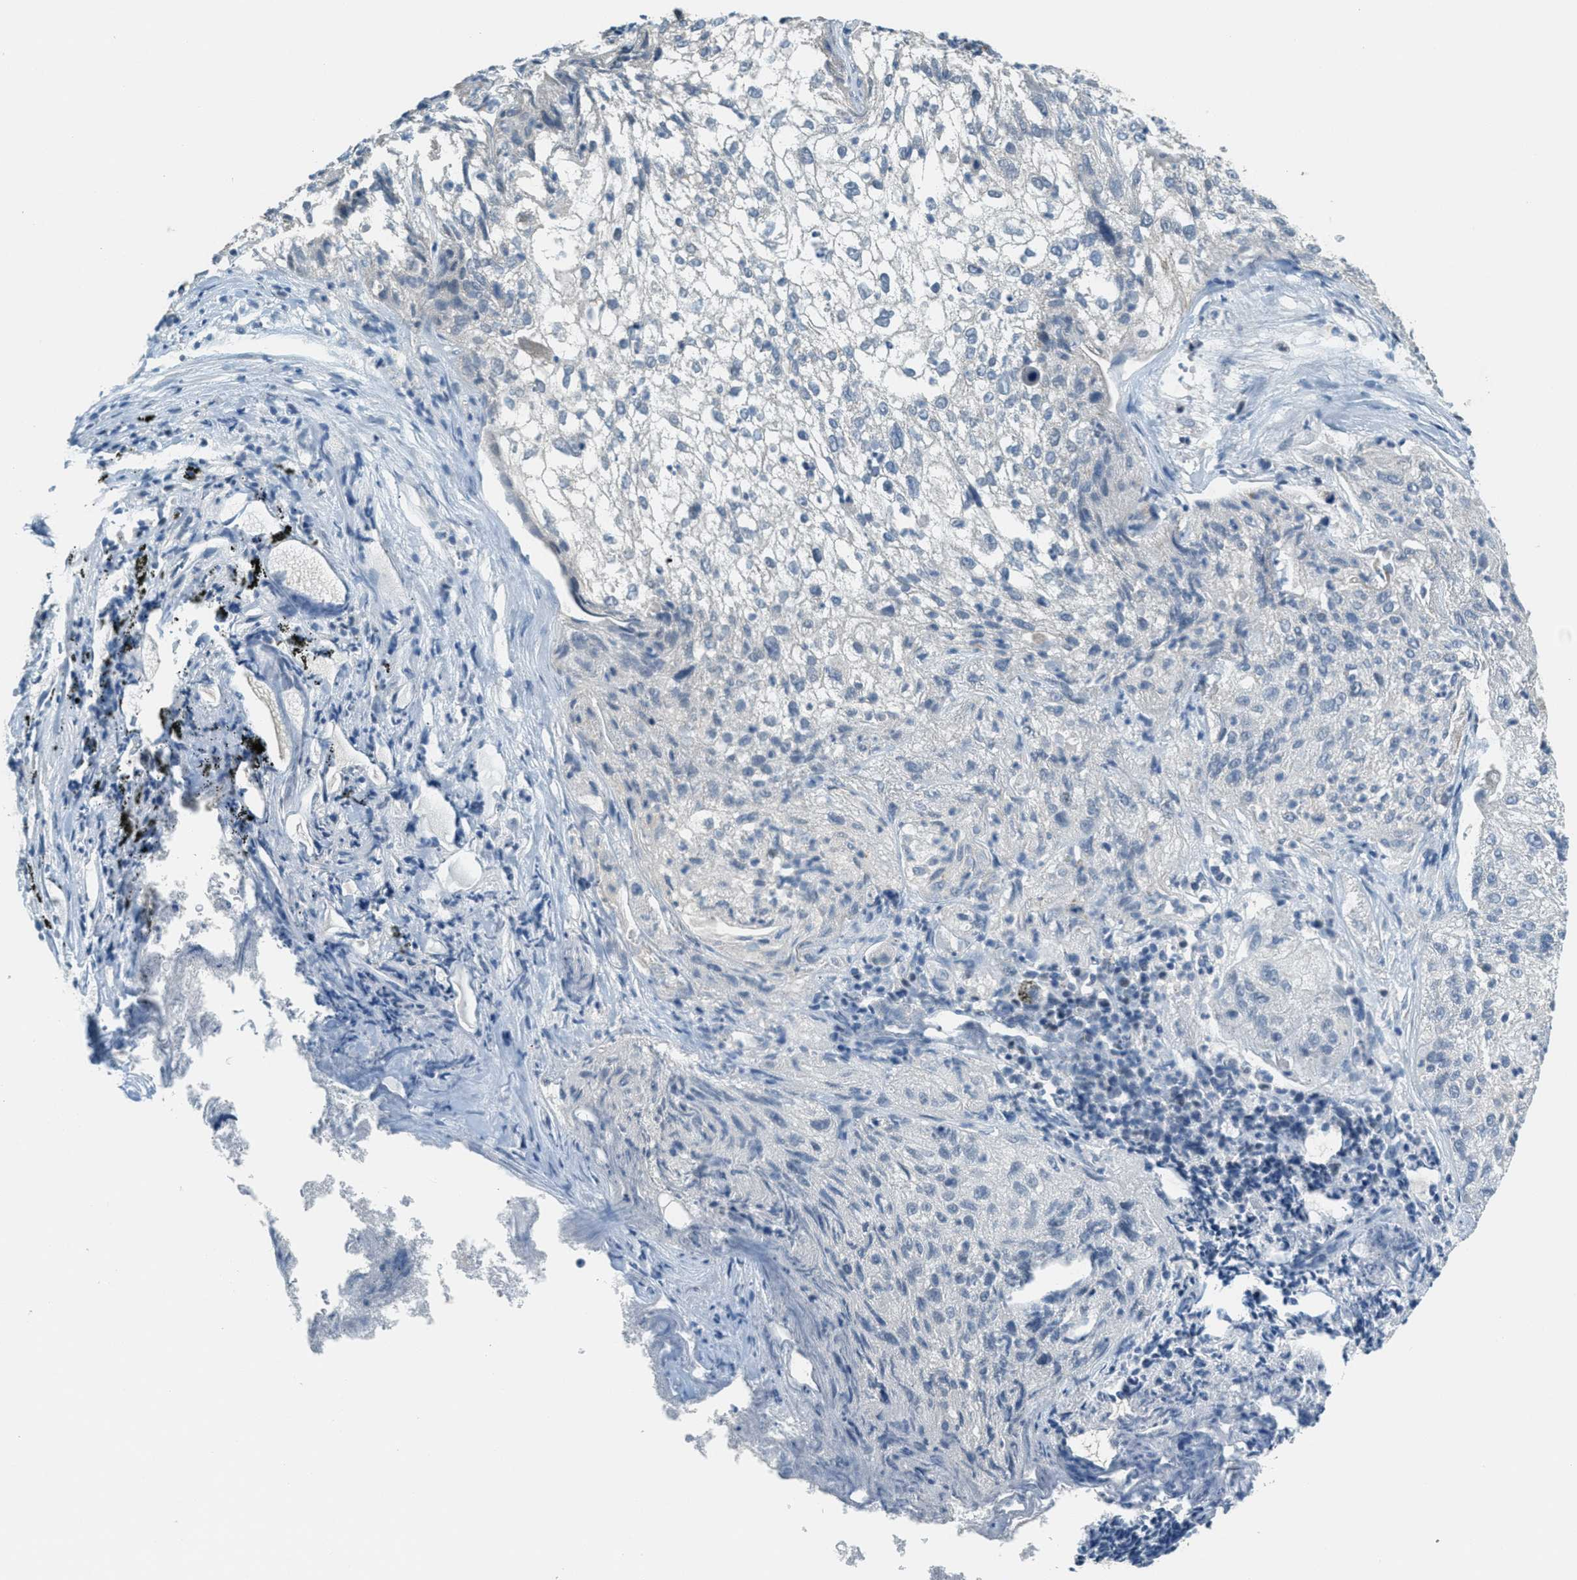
{"staining": {"intensity": "negative", "quantity": "none", "location": "none"}, "tissue": "lung cancer", "cell_type": "Tumor cells", "image_type": "cancer", "snomed": [{"axis": "morphology", "description": "Inflammation, NOS"}, {"axis": "morphology", "description": "Squamous cell carcinoma, NOS"}, {"axis": "topography", "description": "Lymph node"}, {"axis": "topography", "description": "Soft tissue"}, {"axis": "topography", "description": "Lung"}], "caption": "High power microscopy histopathology image of an immunohistochemistry (IHC) photomicrograph of lung squamous cell carcinoma, revealing no significant positivity in tumor cells.", "gene": "TCF3", "patient": {"sex": "male", "age": 66}}